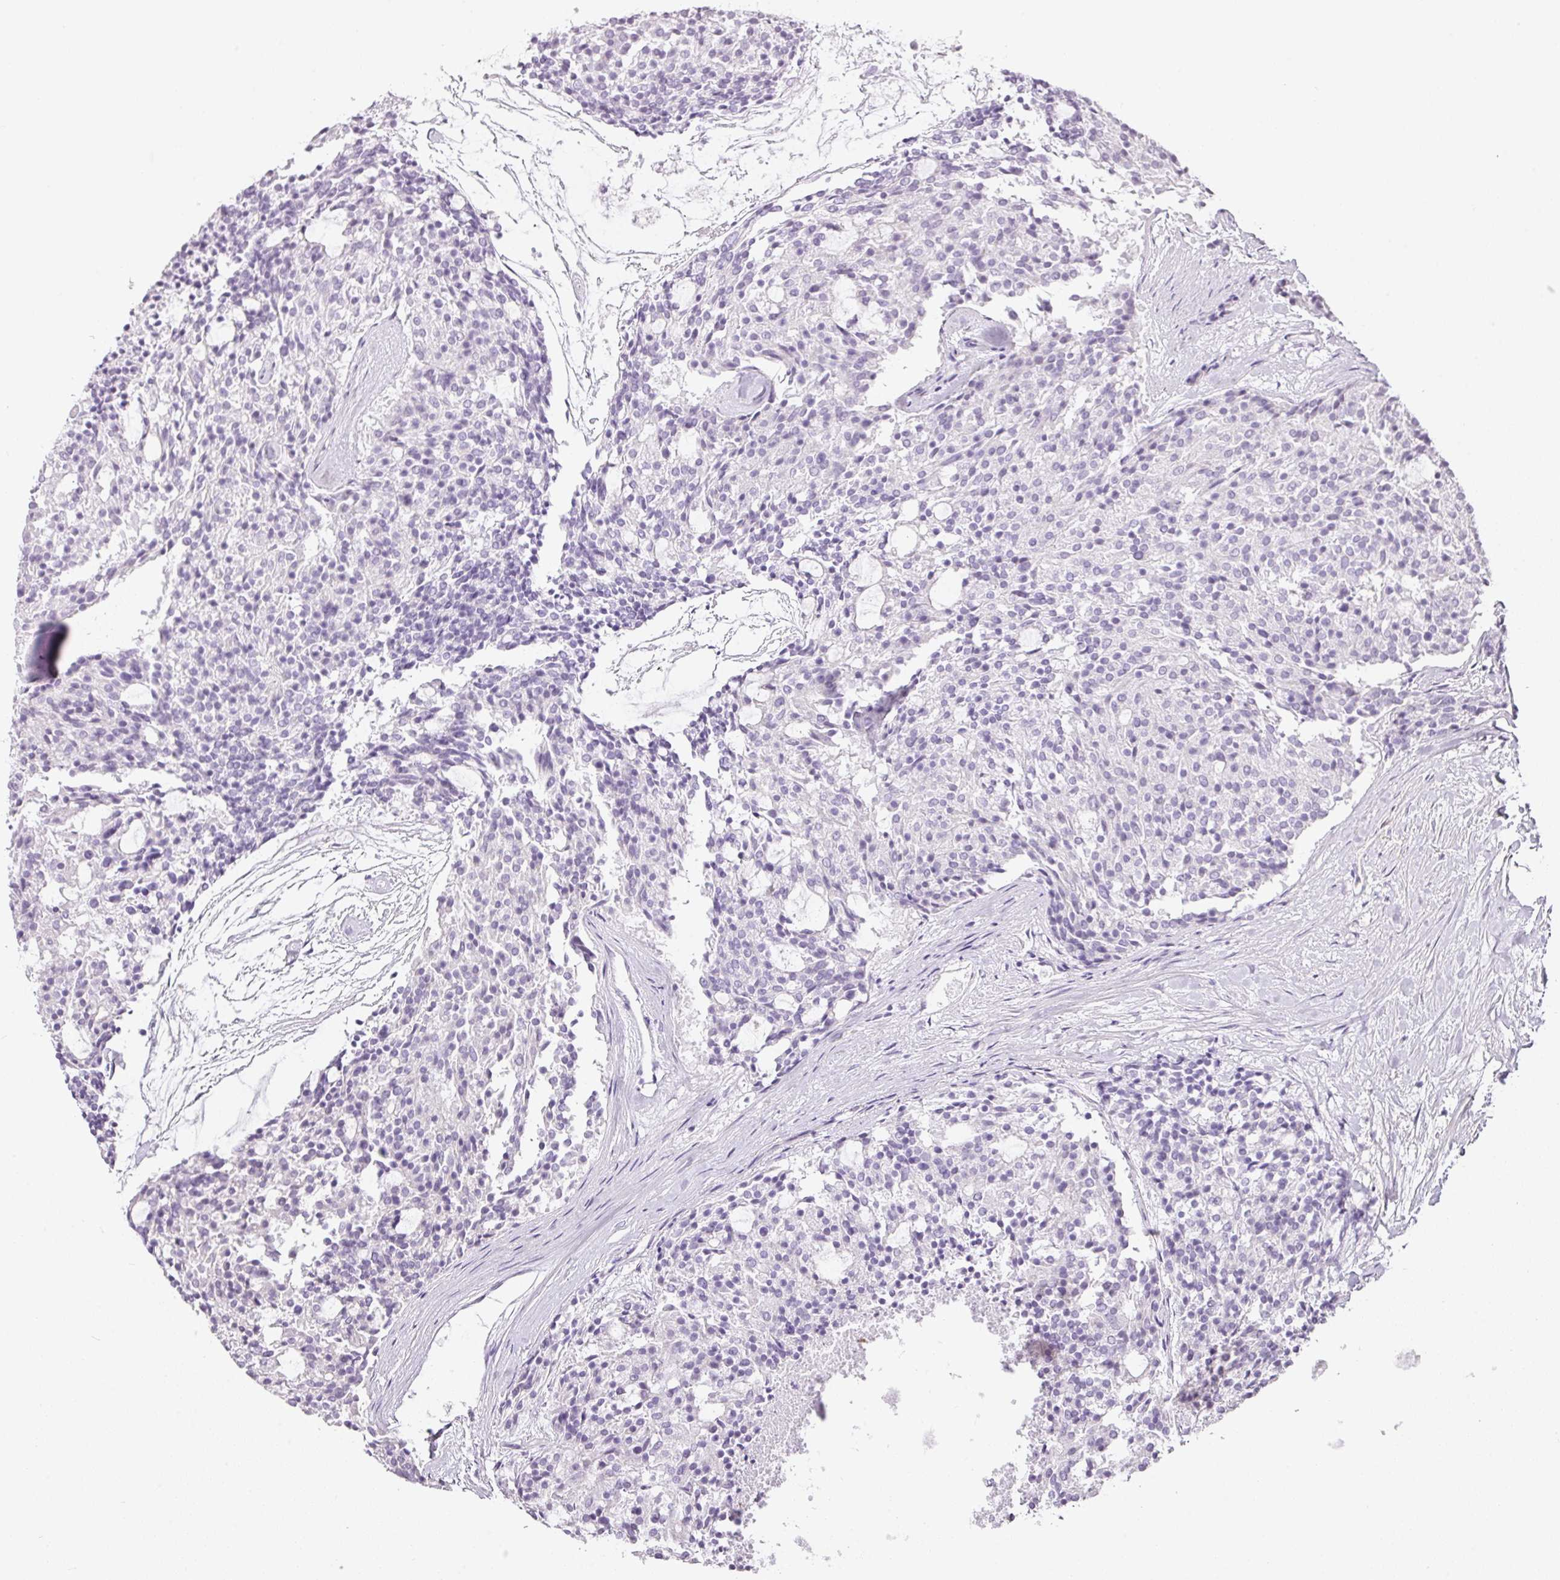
{"staining": {"intensity": "negative", "quantity": "none", "location": "none"}, "tissue": "carcinoid", "cell_type": "Tumor cells", "image_type": "cancer", "snomed": [{"axis": "morphology", "description": "Carcinoid, malignant, NOS"}, {"axis": "topography", "description": "Pancreas"}], "caption": "An image of human carcinoid (malignant) is negative for staining in tumor cells.", "gene": "RAX2", "patient": {"sex": "female", "age": 54}}